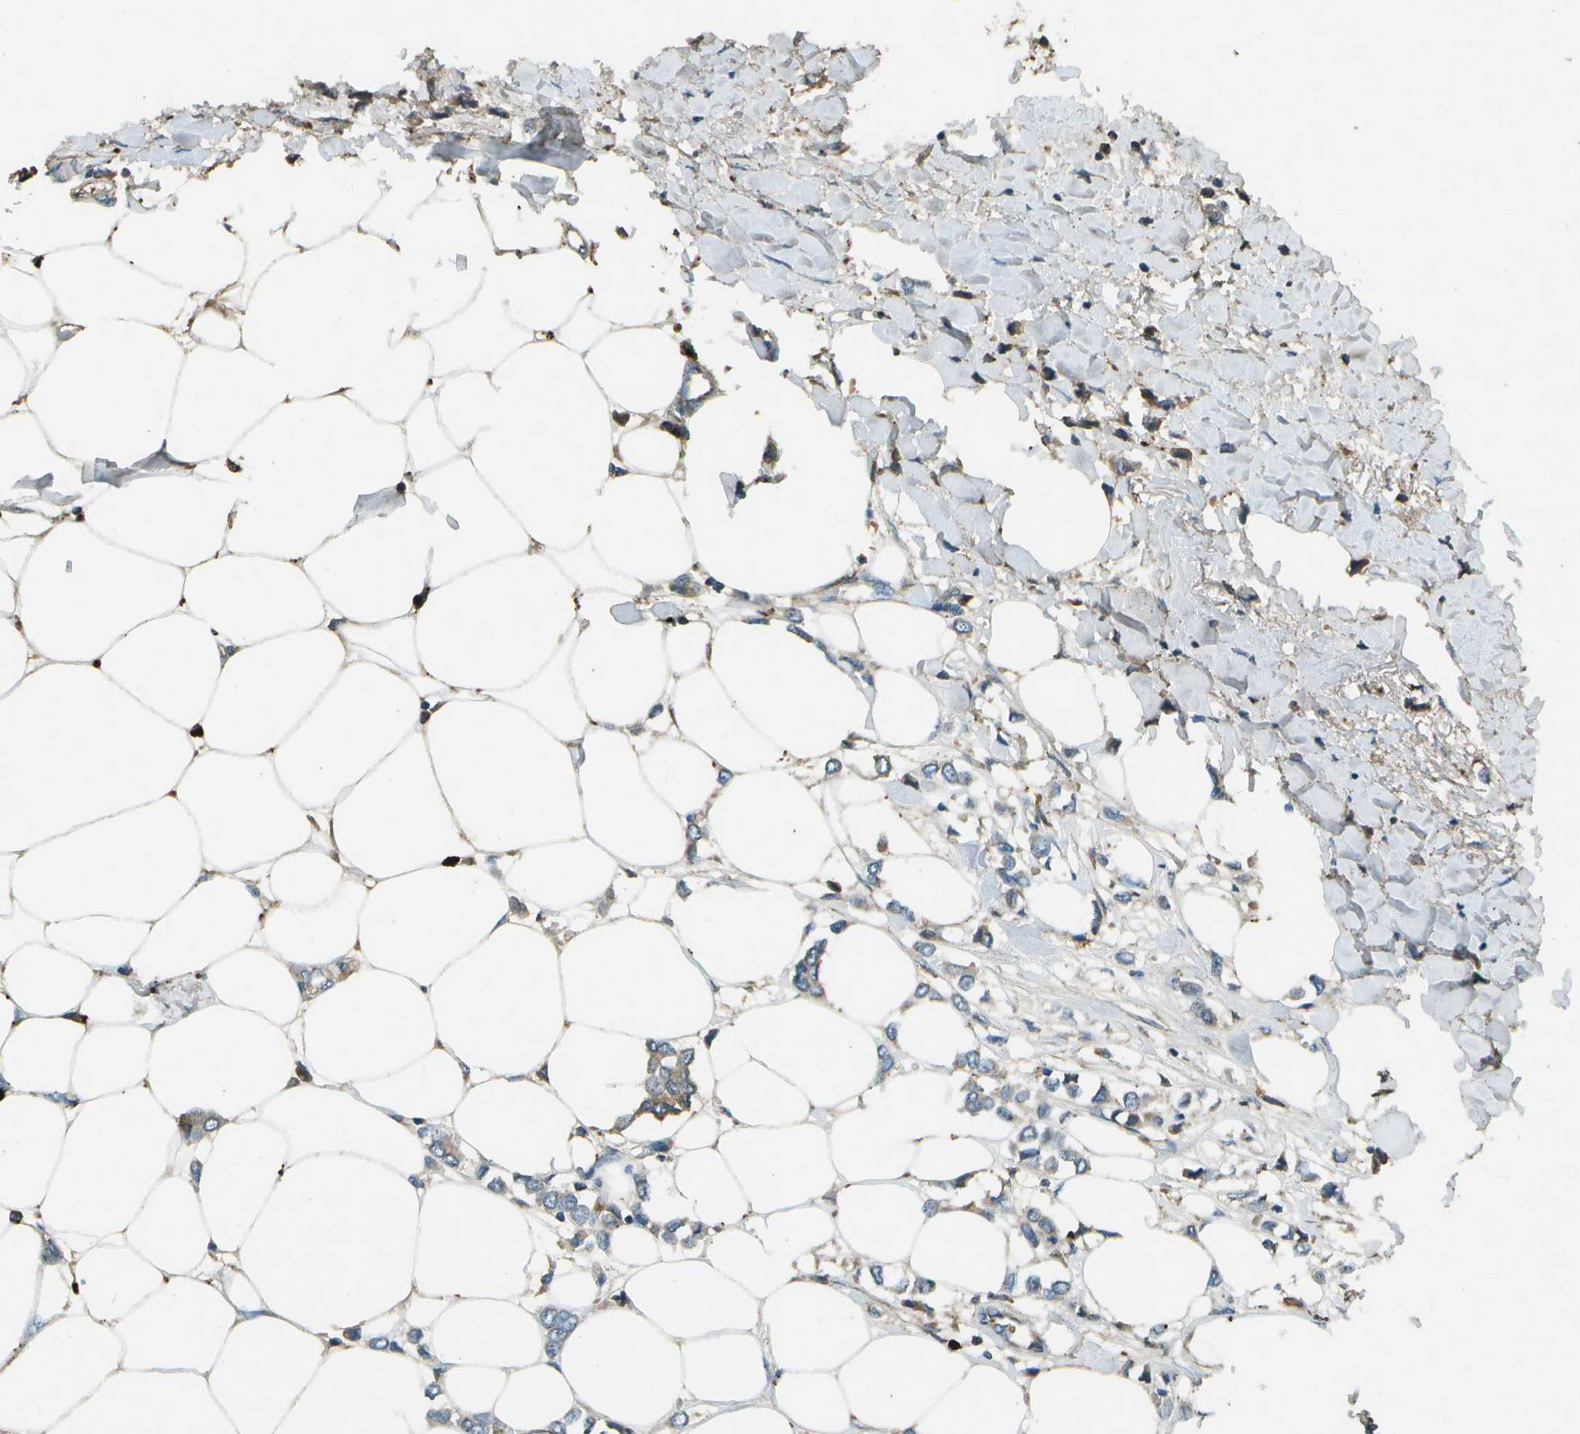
{"staining": {"intensity": "weak", "quantity": "<25%", "location": "cytoplasmic/membranous"}, "tissue": "breast cancer", "cell_type": "Tumor cells", "image_type": "cancer", "snomed": [{"axis": "morphology", "description": "Lobular carcinoma"}, {"axis": "topography", "description": "Breast"}], "caption": "An IHC histopathology image of lobular carcinoma (breast) is shown. There is no staining in tumor cells of lobular carcinoma (breast).", "gene": "PXYLP1", "patient": {"sex": "female", "age": 51}}